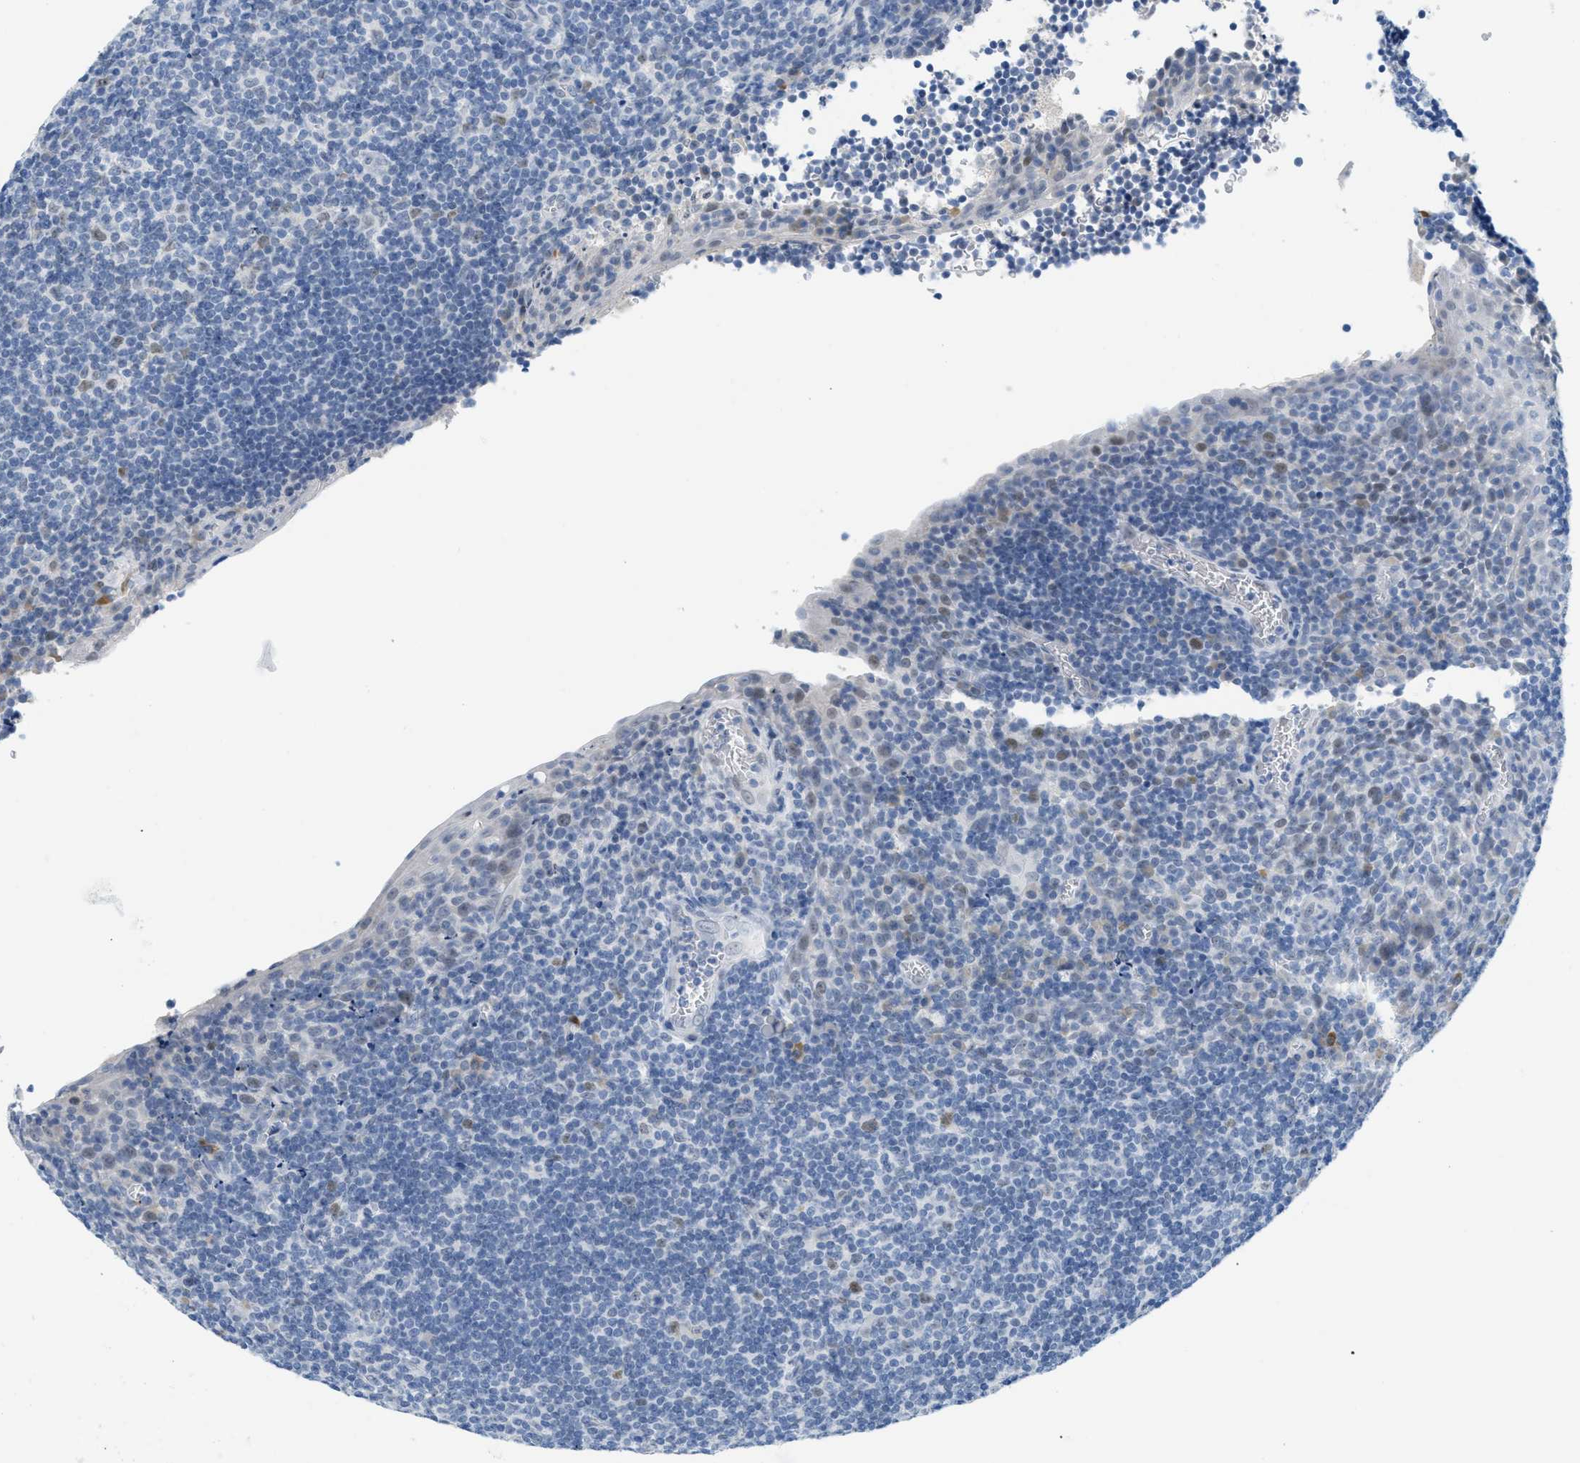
{"staining": {"intensity": "negative", "quantity": "none", "location": "none"}, "tissue": "tonsil", "cell_type": "Germinal center cells", "image_type": "normal", "snomed": [{"axis": "morphology", "description": "Normal tissue, NOS"}, {"axis": "topography", "description": "Tonsil"}], "caption": "This is an immunohistochemistry (IHC) histopathology image of benign tonsil. There is no expression in germinal center cells.", "gene": "HSF2", "patient": {"sex": "male", "age": 37}}